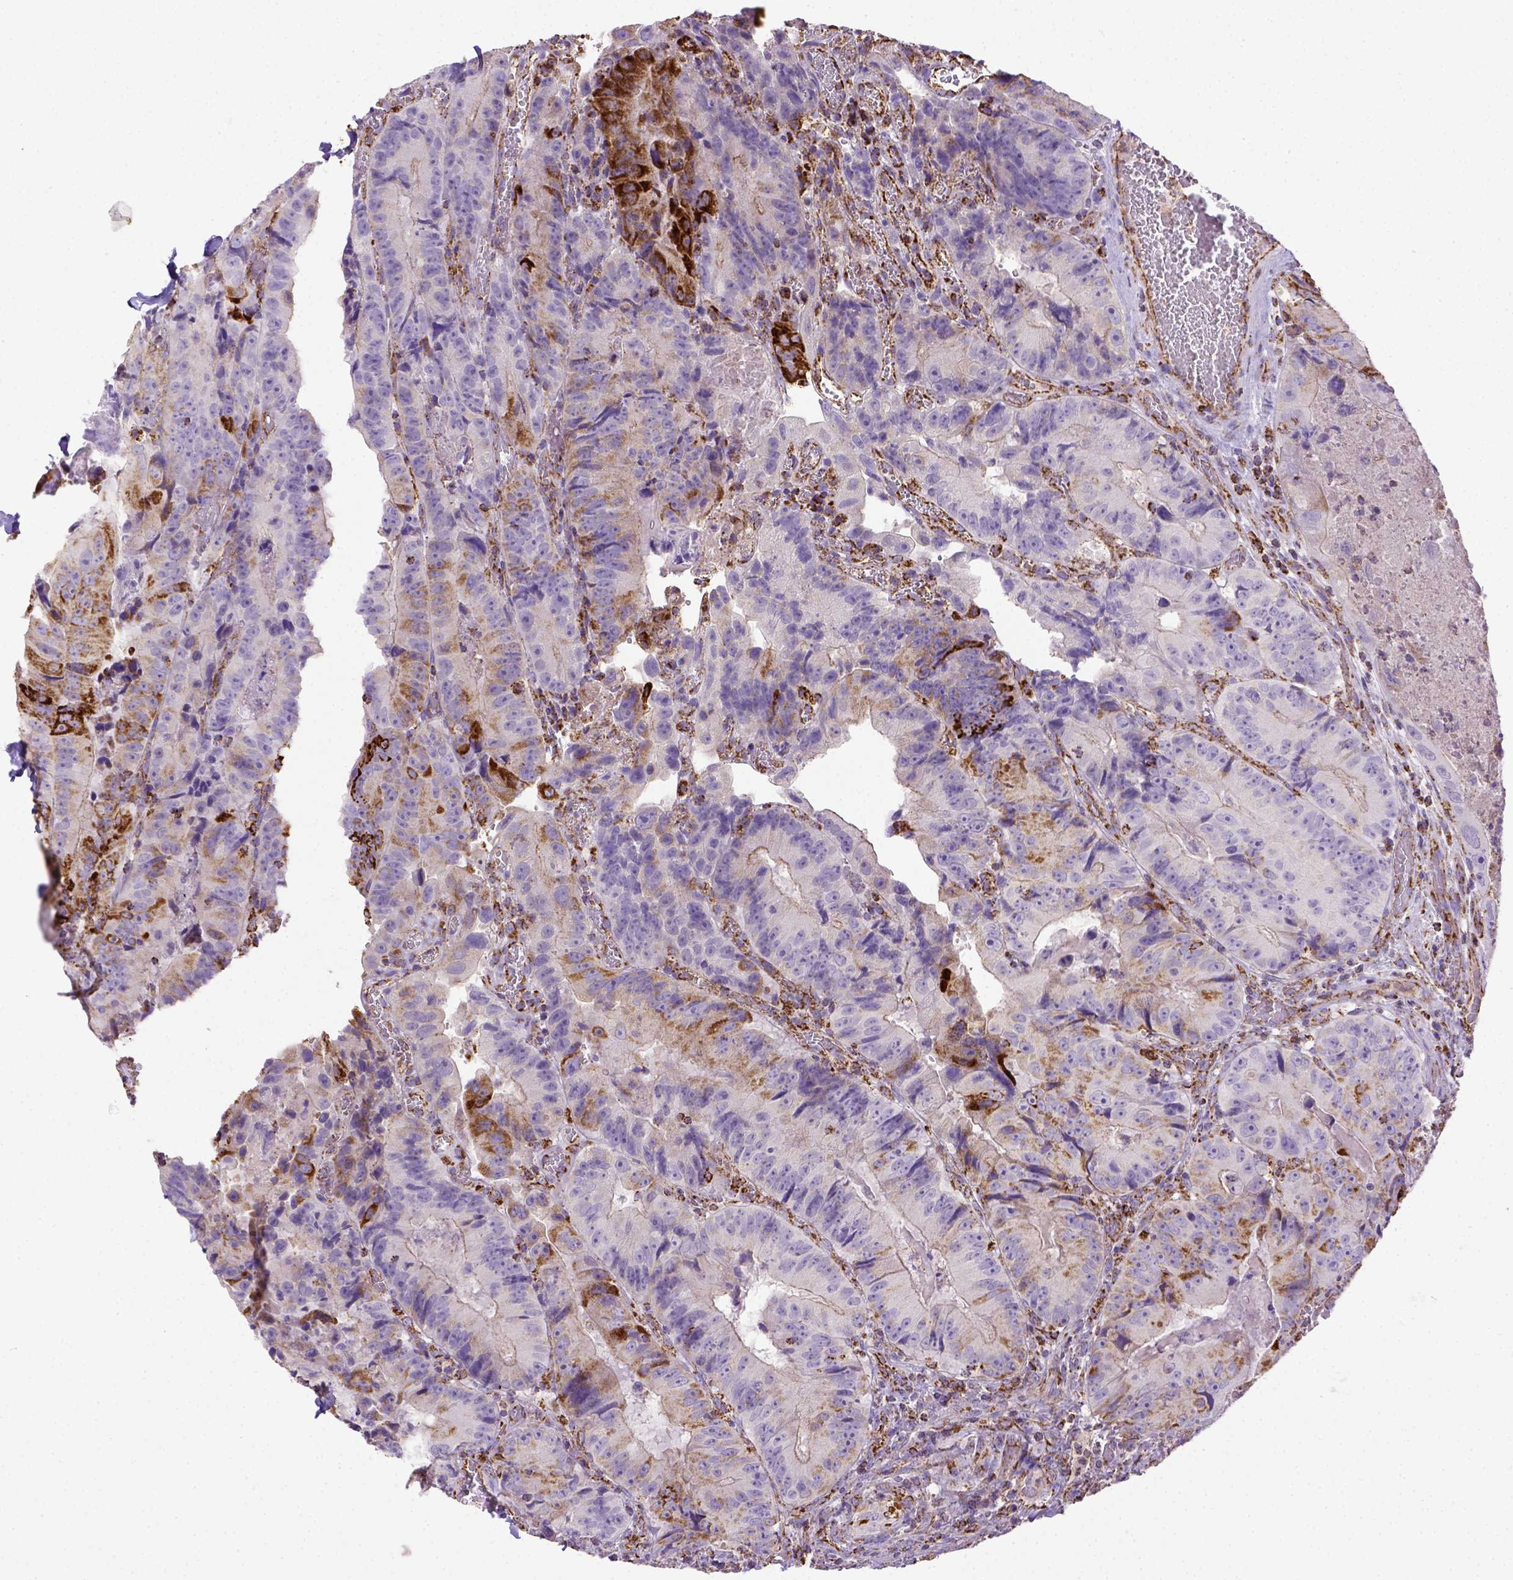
{"staining": {"intensity": "strong", "quantity": "<25%", "location": "cytoplasmic/membranous"}, "tissue": "colorectal cancer", "cell_type": "Tumor cells", "image_type": "cancer", "snomed": [{"axis": "morphology", "description": "Adenocarcinoma, NOS"}, {"axis": "topography", "description": "Colon"}], "caption": "Strong cytoplasmic/membranous protein staining is identified in about <25% of tumor cells in colorectal cancer. The staining is performed using DAB (3,3'-diaminobenzidine) brown chromogen to label protein expression. The nuclei are counter-stained blue using hematoxylin.", "gene": "MT-CO1", "patient": {"sex": "female", "age": 86}}